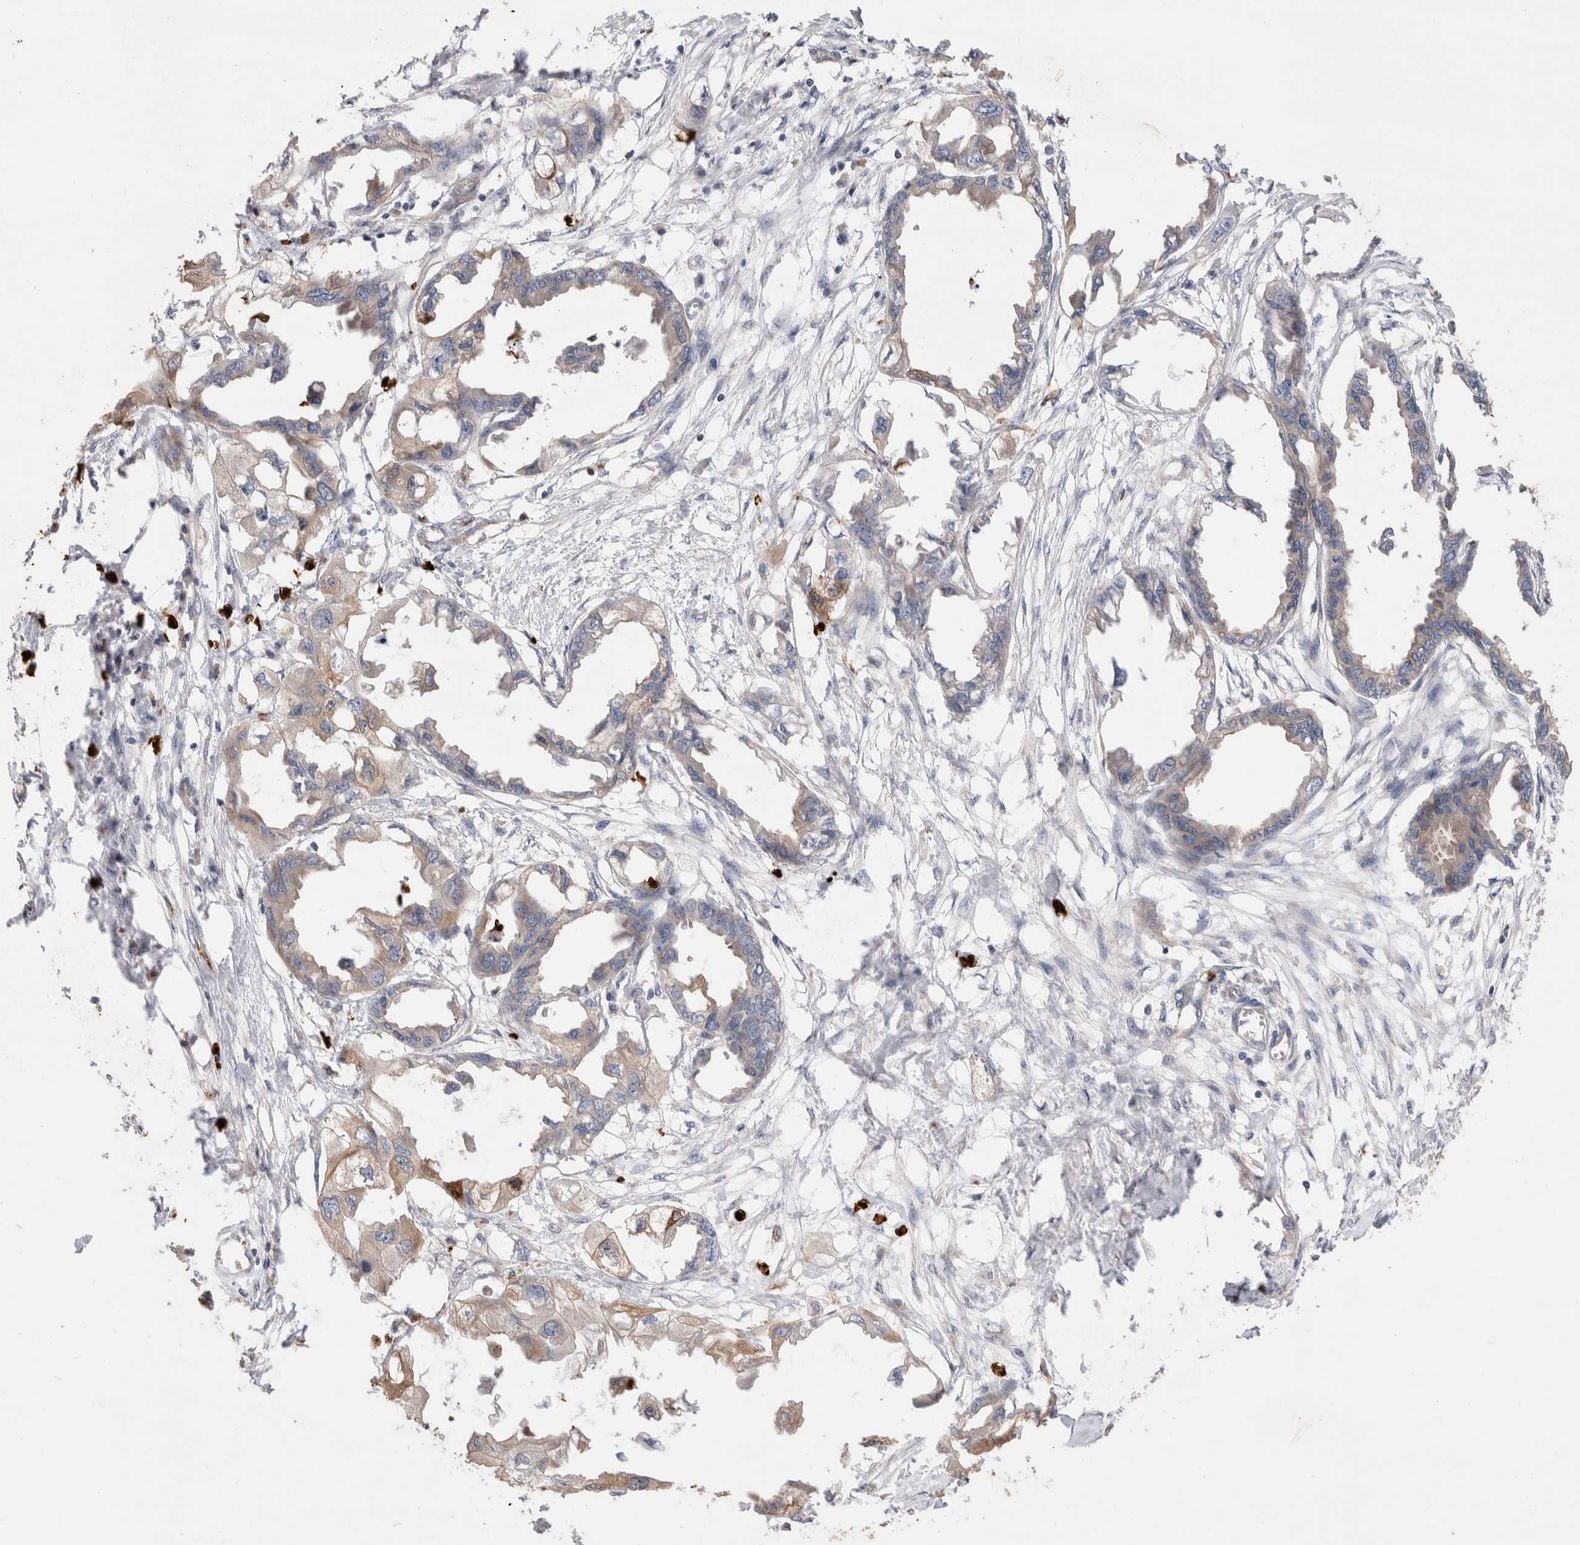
{"staining": {"intensity": "weak", "quantity": "<25%", "location": "cytoplasmic/membranous"}, "tissue": "endometrial cancer", "cell_type": "Tumor cells", "image_type": "cancer", "snomed": [{"axis": "morphology", "description": "Adenocarcinoma, NOS"}, {"axis": "morphology", "description": "Adenocarcinoma, metastatic, NOS"}, {"axis": "topography", "description": "Adipose tissue"}, {"axis": "topography", "description": "Endometrium"}], "caption": "Image shows no significant protein expression in tumor cells of endometrial cancer (metastatic adenocarcinoma).", "gene": "NXT2", "patient": {"sex": "female", "age": 67}}